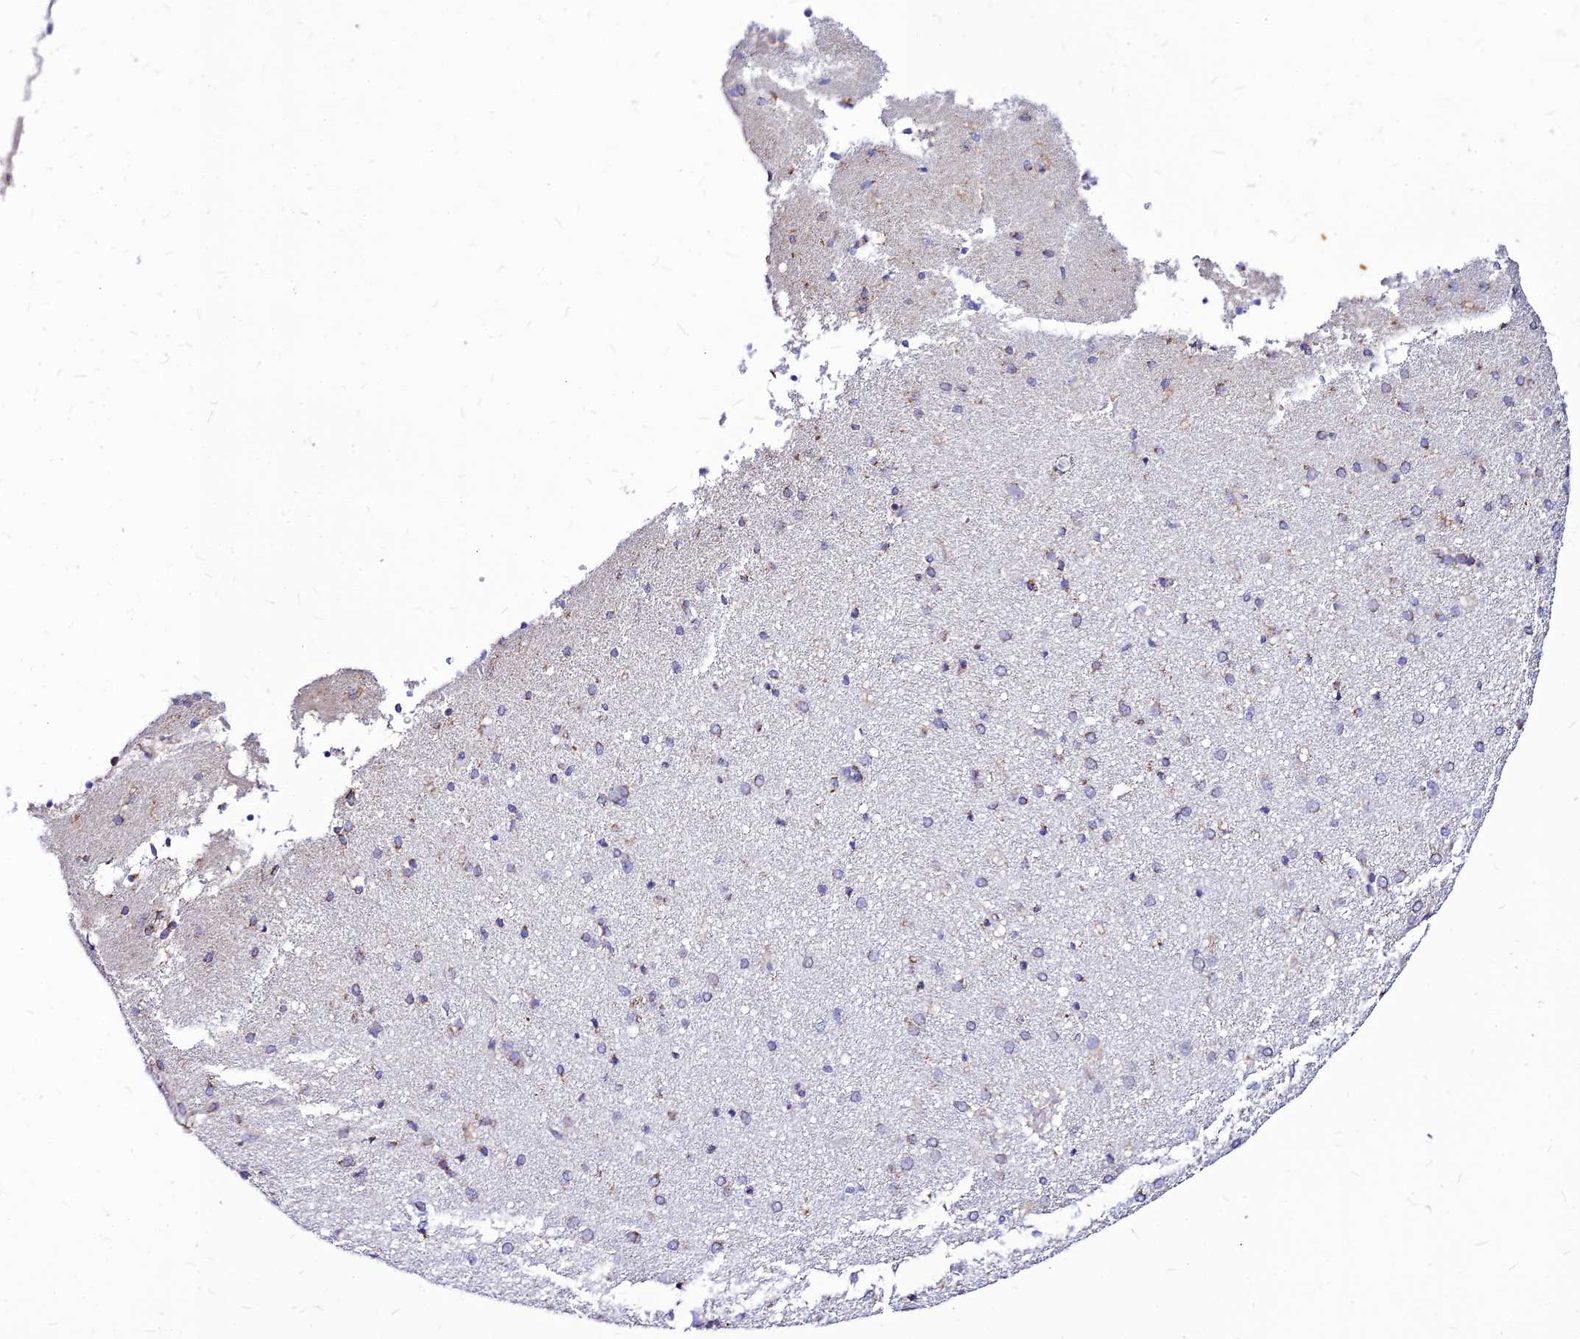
{"staining": {"intensity": "weak", "quantity": ">75%", "location": "cytoplasmic/membranous"}, "tissue": "cerebral cortex", "cell_type": "Endothelial cells", "image_type": "normal", "snomed": [{"axis": "morphology", "description": "Normal tissue, NOS"}, {"axis": "topography", "description": "Cerebral cortex"}], "caption": "Protein analysis of normal cerebral cortex exhibits weak cytoplasmic/membranous staining in about >75% of endothelial cells. The protein is shown in brown color, while the nuclei are stained blue.", "gene": "ECI1", "patient": {"sex": "male", "age": 62}}